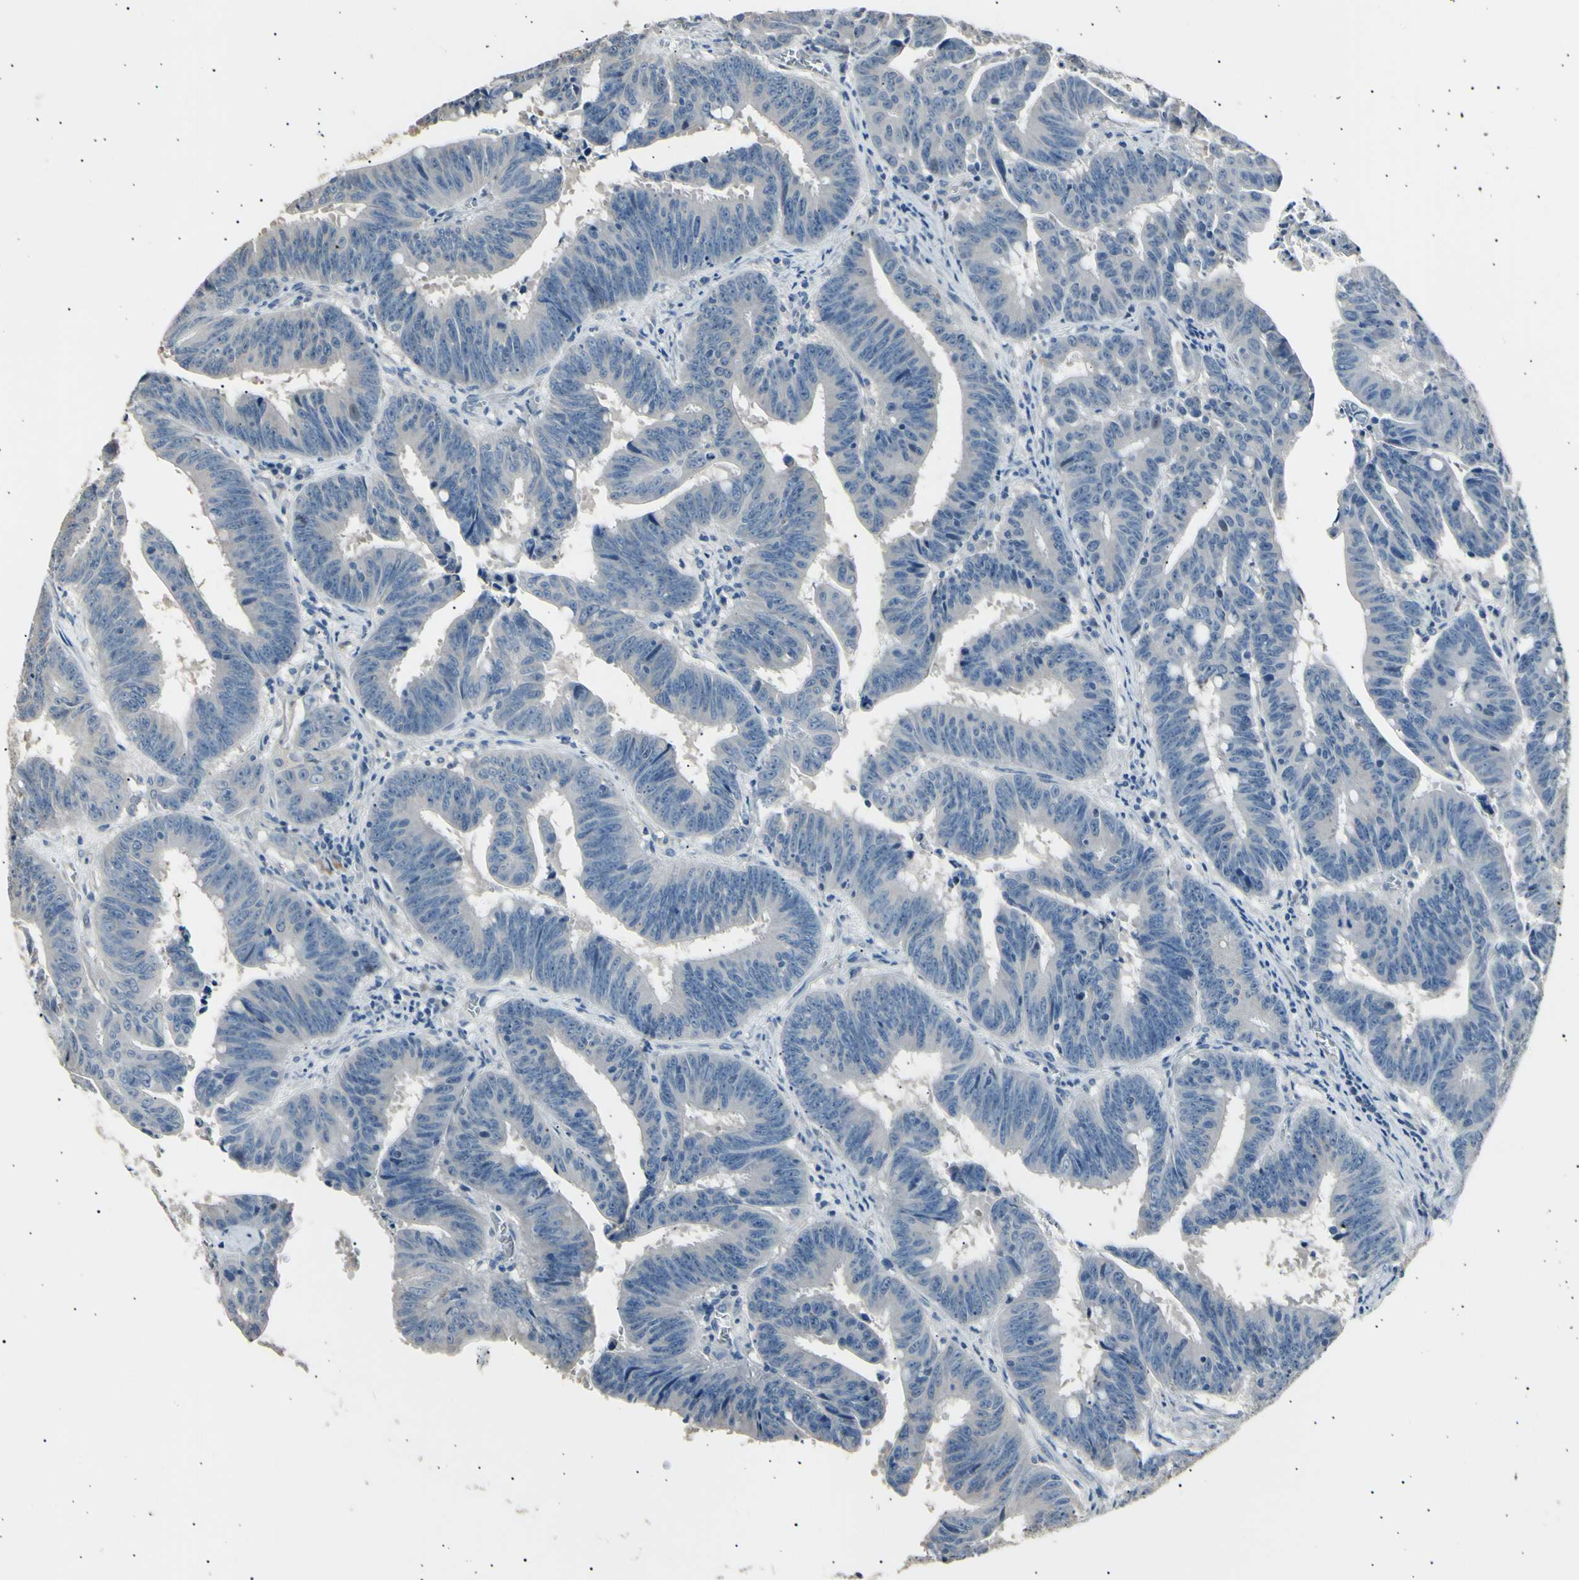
{"staining": {"intensity": "negative", "quantity": "none", "location": "none"}, "tissue": "colorectal cancer", "cell_type": "Tumor cells", "image_type": "cancer", "snomed": [{"axis": "morphology", "description": "Adenocarcinoma, NOS"}, {"axis": "topography", "description": "Colon"}], "caption": "Tumor cells are negative for brown protein staining in colorectal adenocarcinoma.", "gene": "LDLR", "patient": {"sex": "male", "age": 45}}